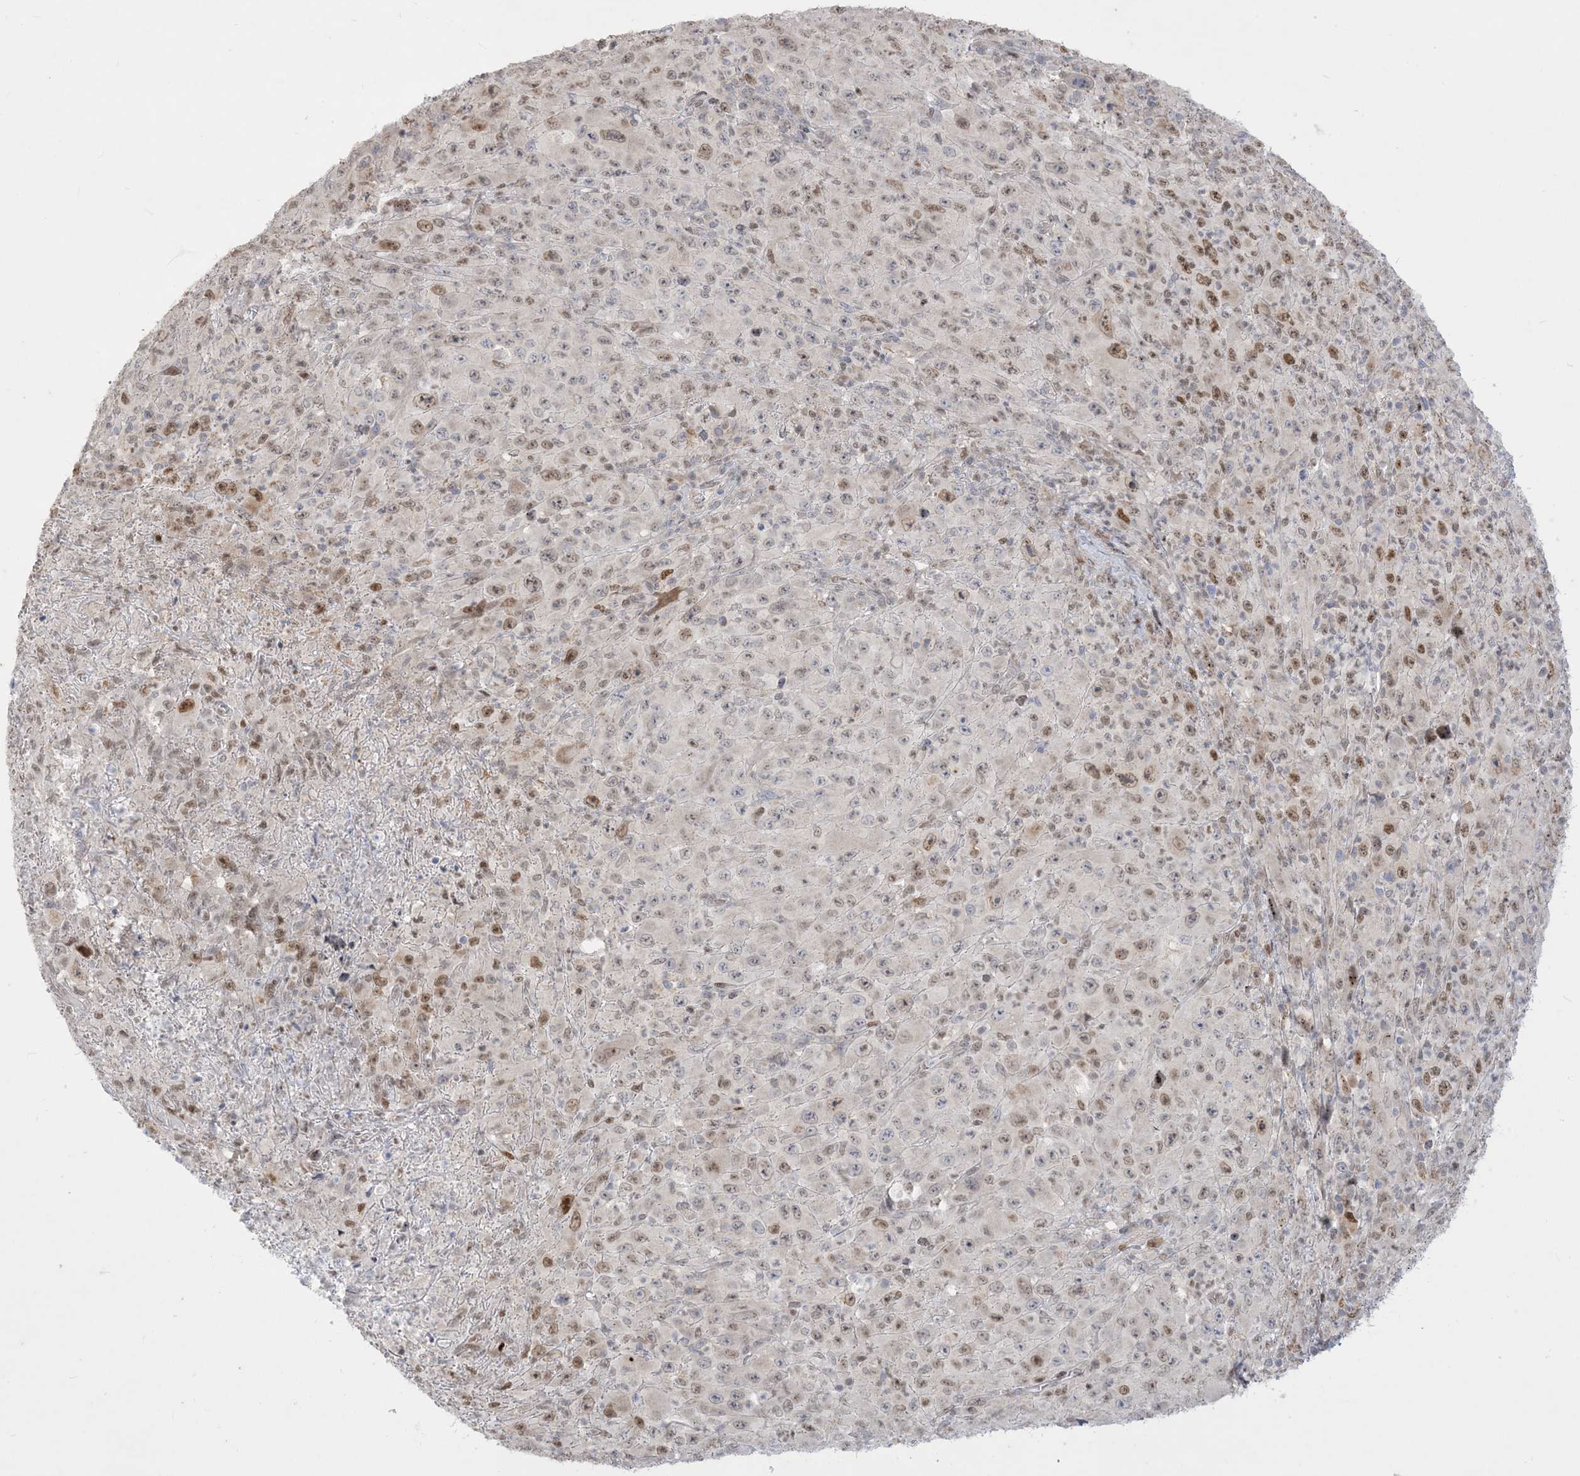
{"staining": {"intensity": "weak", "quantity": "<25%", "location": "nuclear"}, "tissue": "melanoma", "cell_type": "Tumor cells", "image_type": "cancer", "snomed": [{"axis": "morphology", "description": "Malignant melanoma, Metastatic site"}, {"axis": "topography", "description": "Skin"}], "caption": "High power microscopy image of an immunohistochemistry (IHC) image of melanoma, revealing no significant positivity in tumor cells.", "gene": "BHLHE40", "patient": {"sex": "female", "age": 56}}